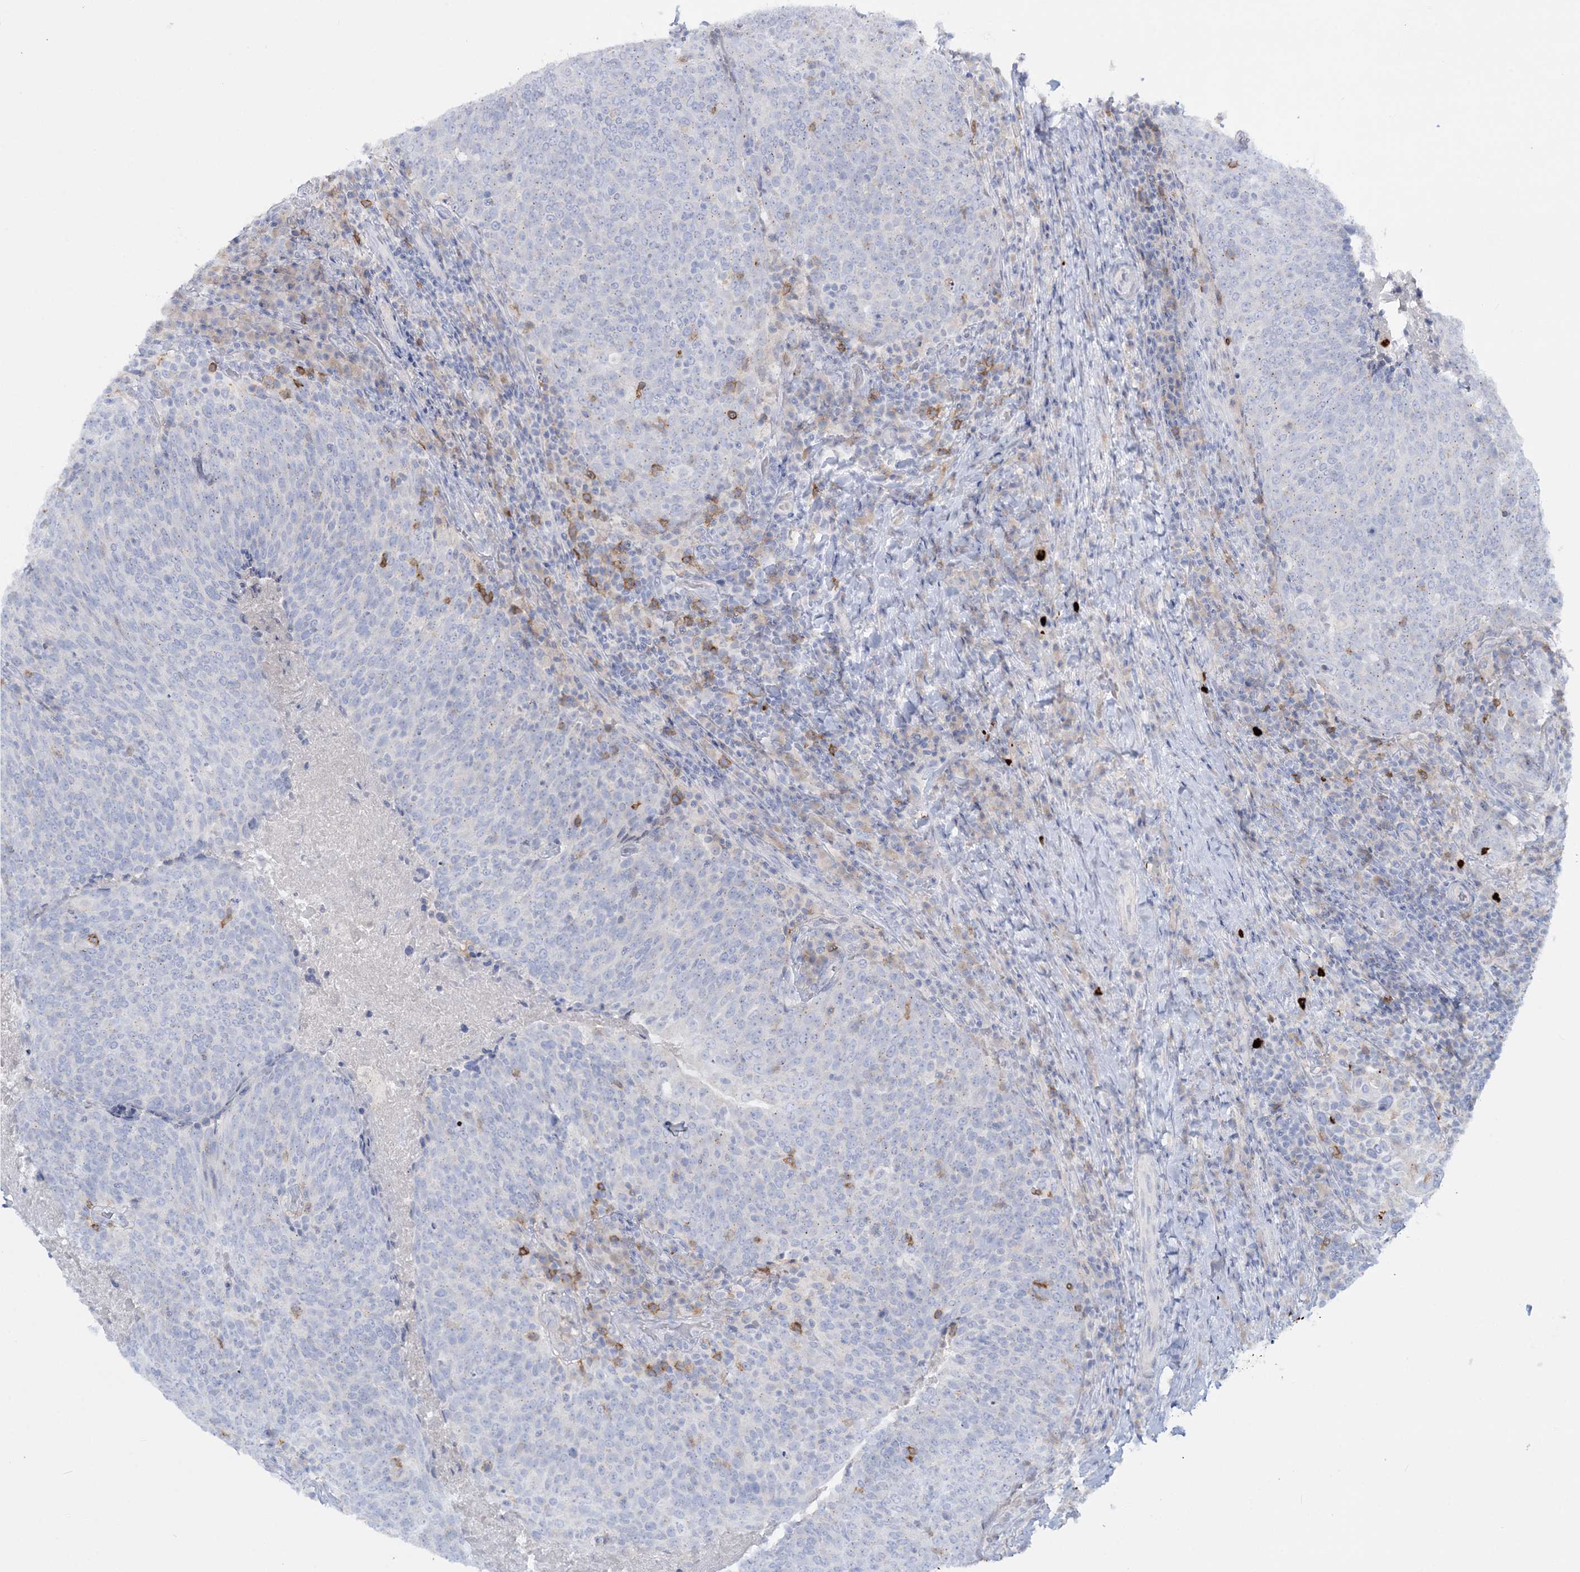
{"staining": {"intensity": "negative", "quantity": "none", "location": "none"}, "tissue": "head and neck cancer", "cell_type": "Tumor cells", "image_type": "cancer", "snomed": [{"axis": "morphology", "description": "Squamous cell carcinoma, NOS"}, {"axis": "morphology", "description": "Squamous cell carcinoma, metastatic, NOS"}, {"axis": "topography", "description": "Lymph node"}, {"axis": "topography", "description": "Head-Neck"}], "caption": "Tumor cells are negative for brown protein staining in head and neck cancer (metastatic squamous cell carcinoma).", "gene": "WDSUB1", "patient": {"sex": "male", "age": 62}}